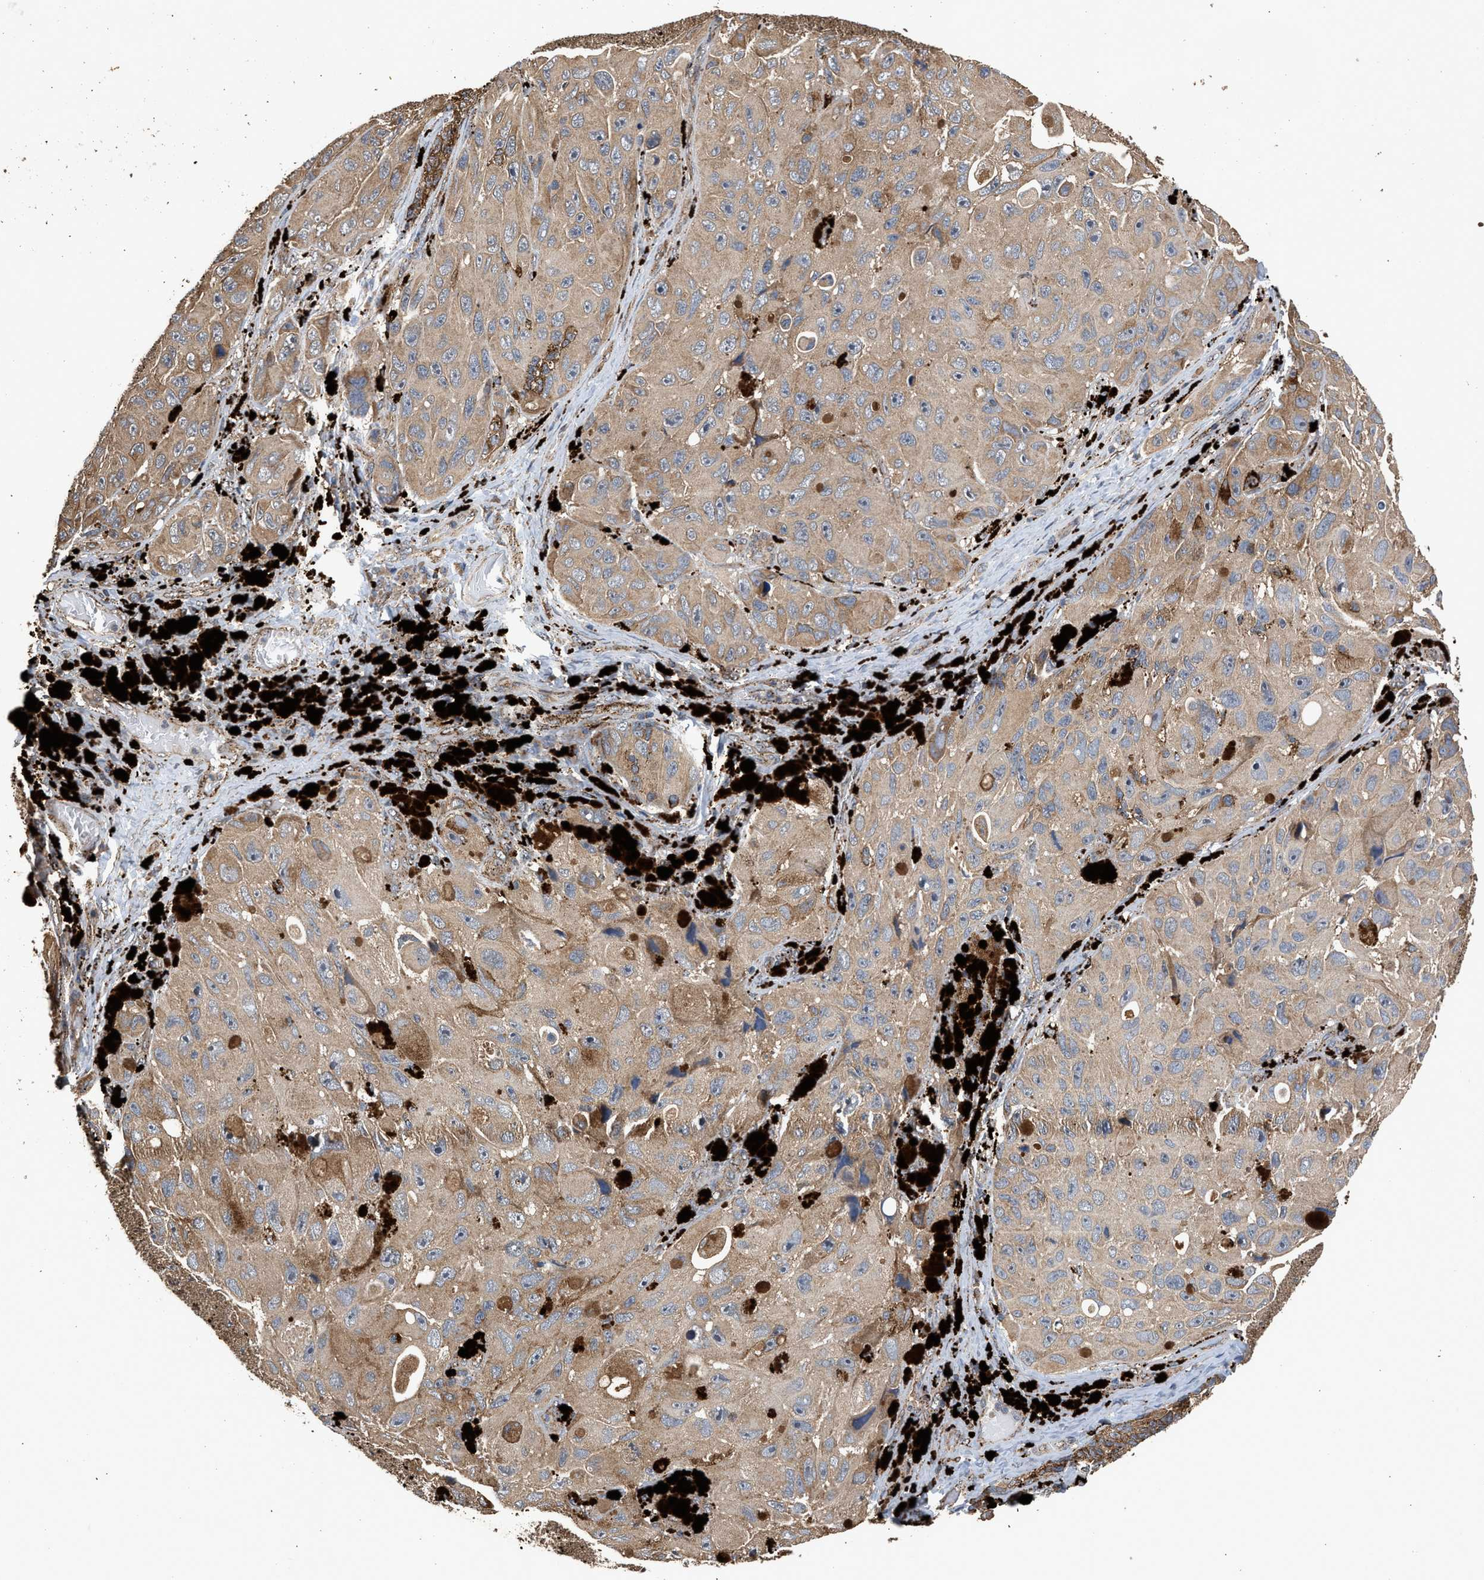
{"staining": {"intensity": "moderate", "quantity": ">75%", "location": "cytoplasmic/membranous"}, "tissue": "melanoma", "cell_type": "Tumor cells", "image_type": "cancer", "snomed": [{"axis": "morphology", "description": "Malignant melanoma, NOS"}, {"axis": "topography", "description": "Skin"}], "caption": "A brown stain highlights moderate cytoplasmic/membranous expression of a protein in human malignant melanoma tumor cells.", "gene": "CTSV", "patient": {"sex": "female", "age": 73}}